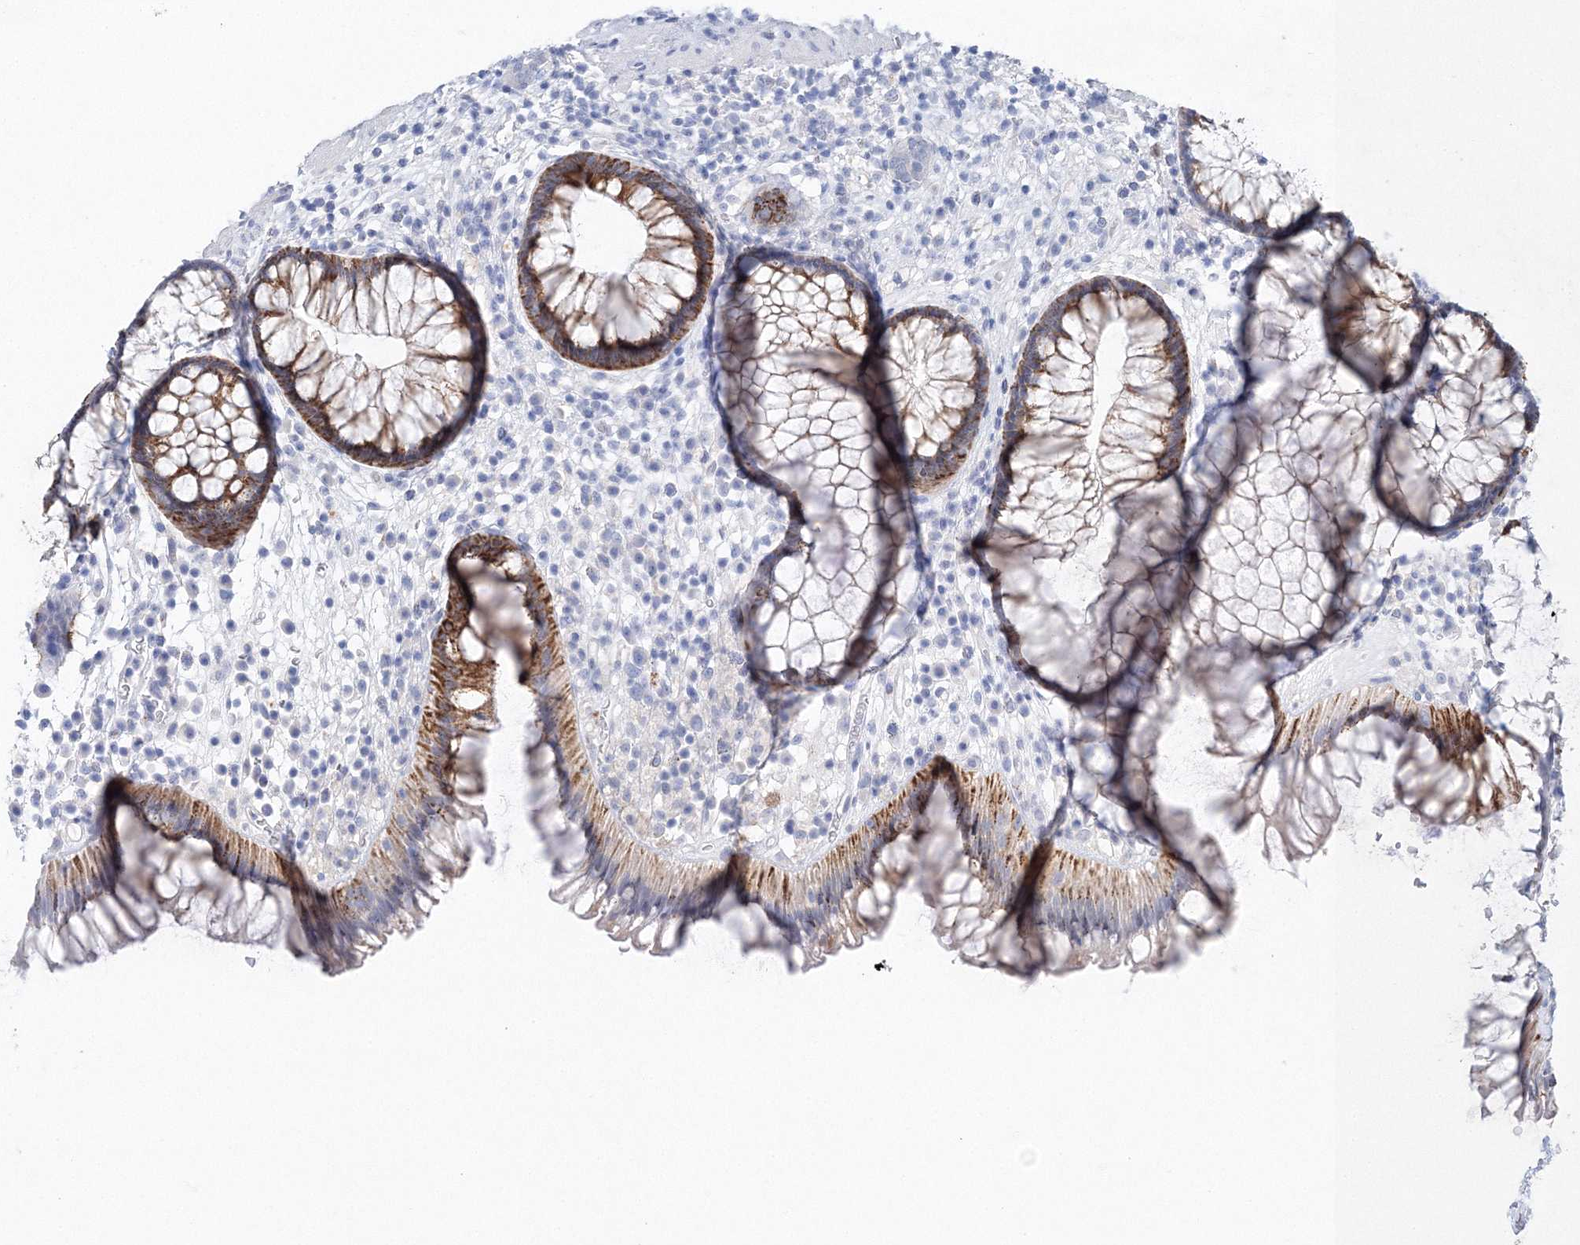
{"staining": {"intensity": "strong", "quantity": "25%-75%", "location": "cytoplasmic/membranous"}, "tissue": "rectum", "cell_type": "Glandular cells", "image_type": "normal", "snomed": [{"axis": "morphology", "description": "Normal tissue, NOS"}, {"axis": "topography", "description": "Rectum"}], "caption": "Rectum stained with IHC reveals strong cytoplasmic/membranous staining in about 25%-75% of glandular cells.", "gene": "HMGCS1", "patient": {"sex": "male", "age": 51}}